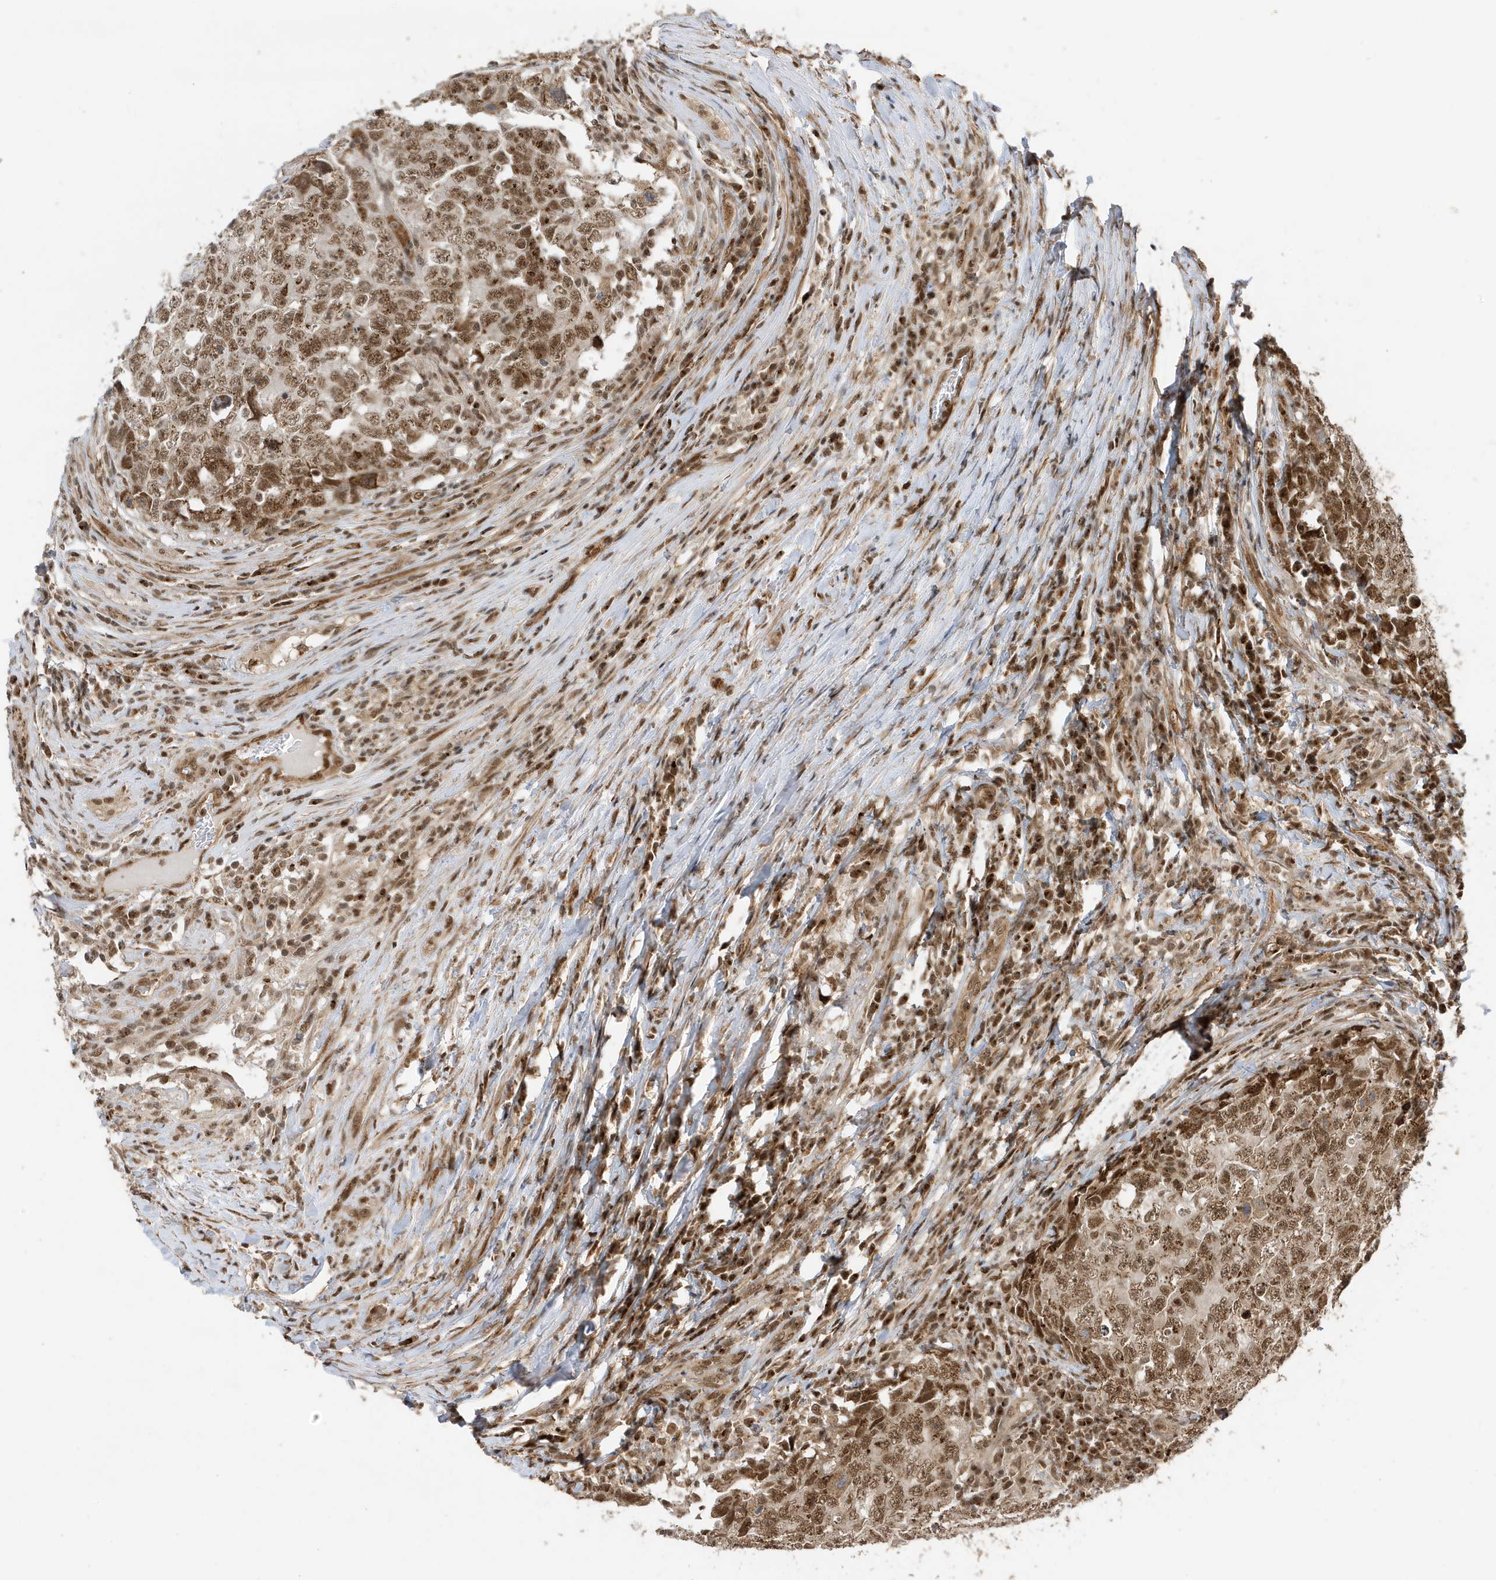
{"staining": {"intensity": "moderate", "quantity": ">75%", "location": "nuclear"}, "tissue": "testis cancer", "cell_type": "Tumor cells", "image_type": "cancer", "snomed": [{"axis": "morphology", "description": "Carcinoma, Embryonal, NOS"}, {"axis": "topography", "description": "Testis"}], "caption": "Moderate nuclear expression is present in about >75% of tumor cells in testis cancer (embryonal carcinoma).", "gene": "MAST3", "patient": {"sex": "male", "age": 26}}